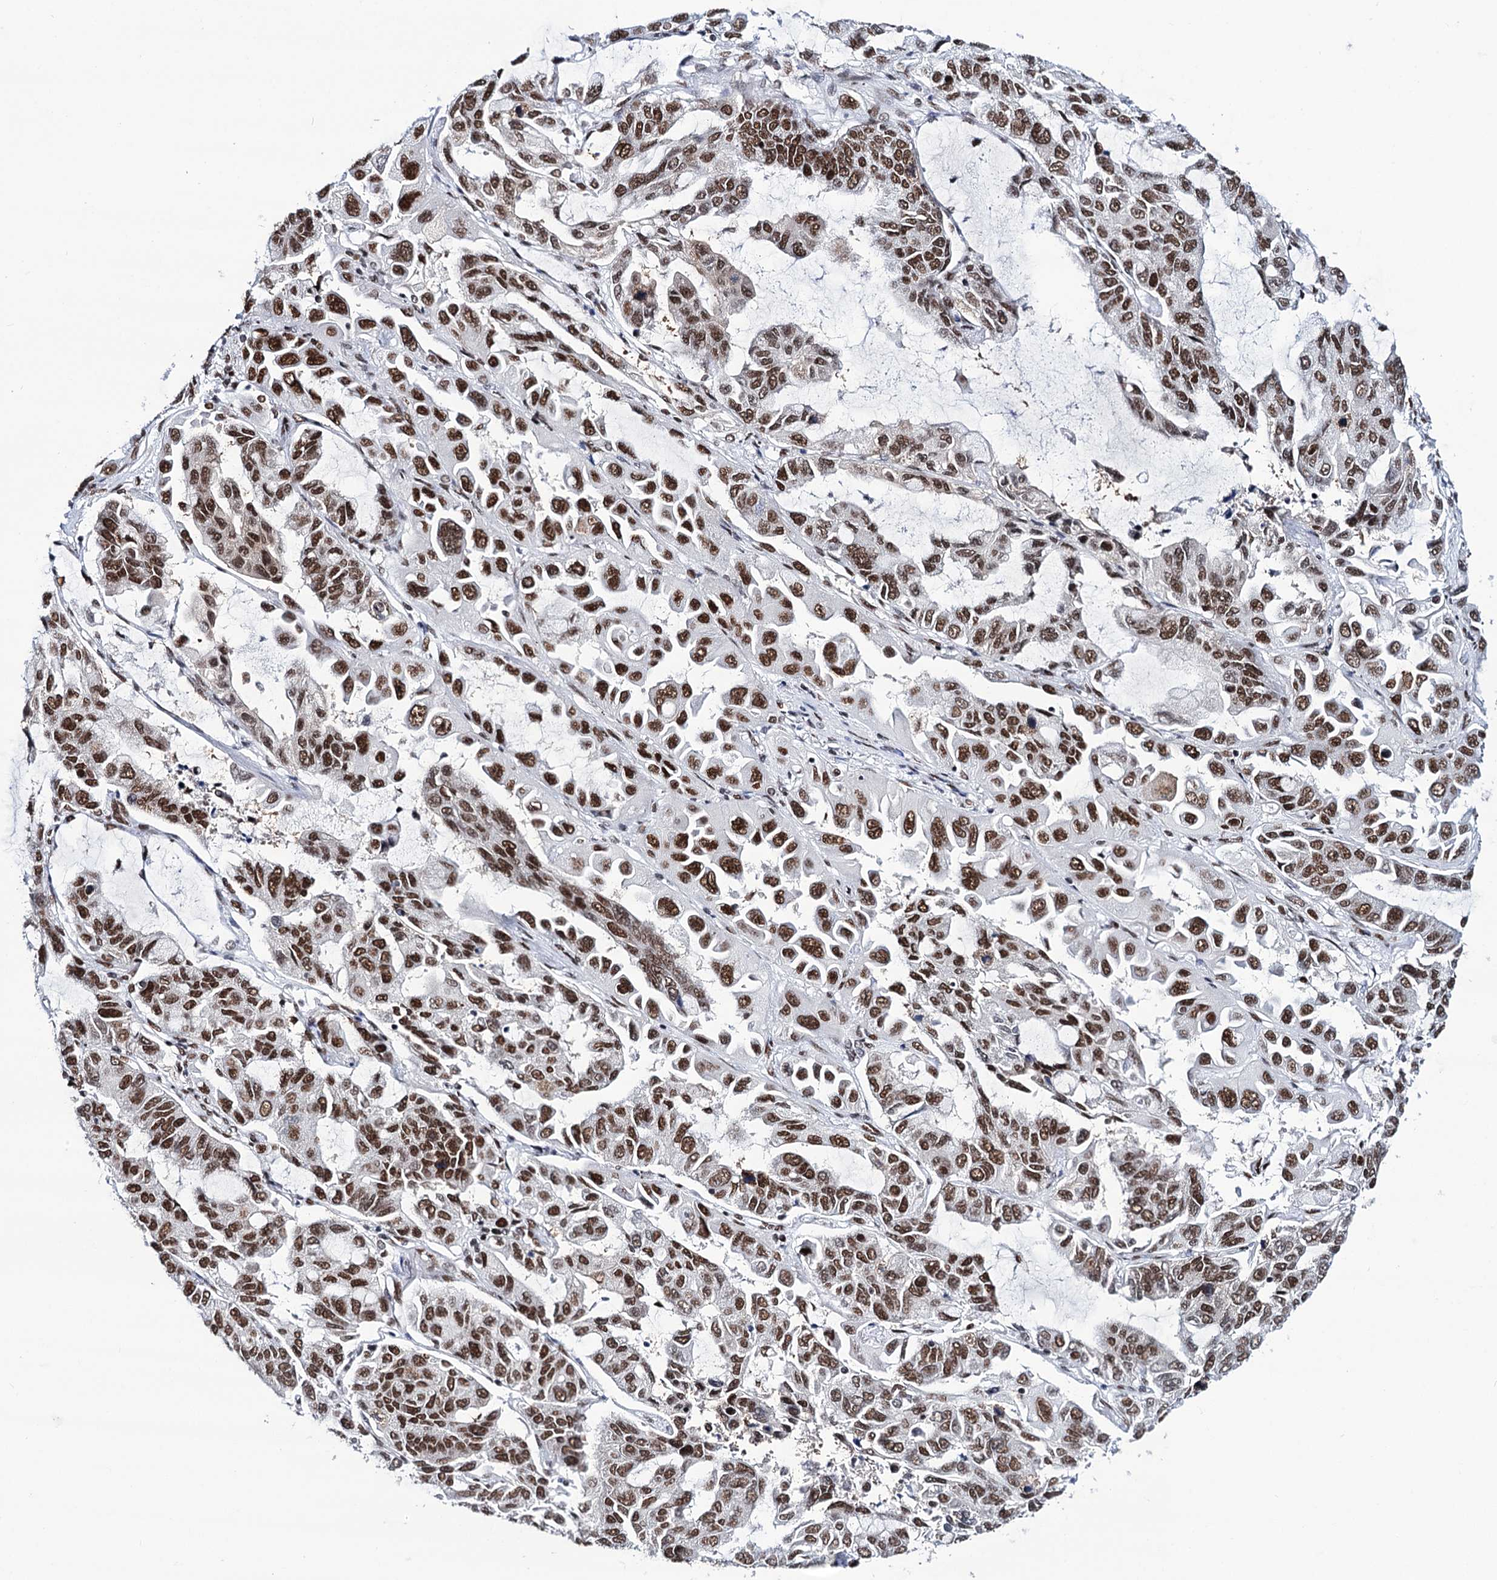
{"staining": {"intensity": "strong", "quantity": ">75%", "location": "nuclear"}, "tissue": "lung cancer", "cell_type": "Tumor cells", "image_type": "cancer", "snomed": [{"axis": "morphology", "description": "Adenocarcinoma, NOS"}, {"axis": "topography", "description": "Lung"}], "caption": "The histopathology image displays staining of lung adenocarcinoma, revealing strong nuclear protein staining (brown color) within tumor cells.", "gene": "MATR3", "patient": {"sex": "male", "age": 64}}